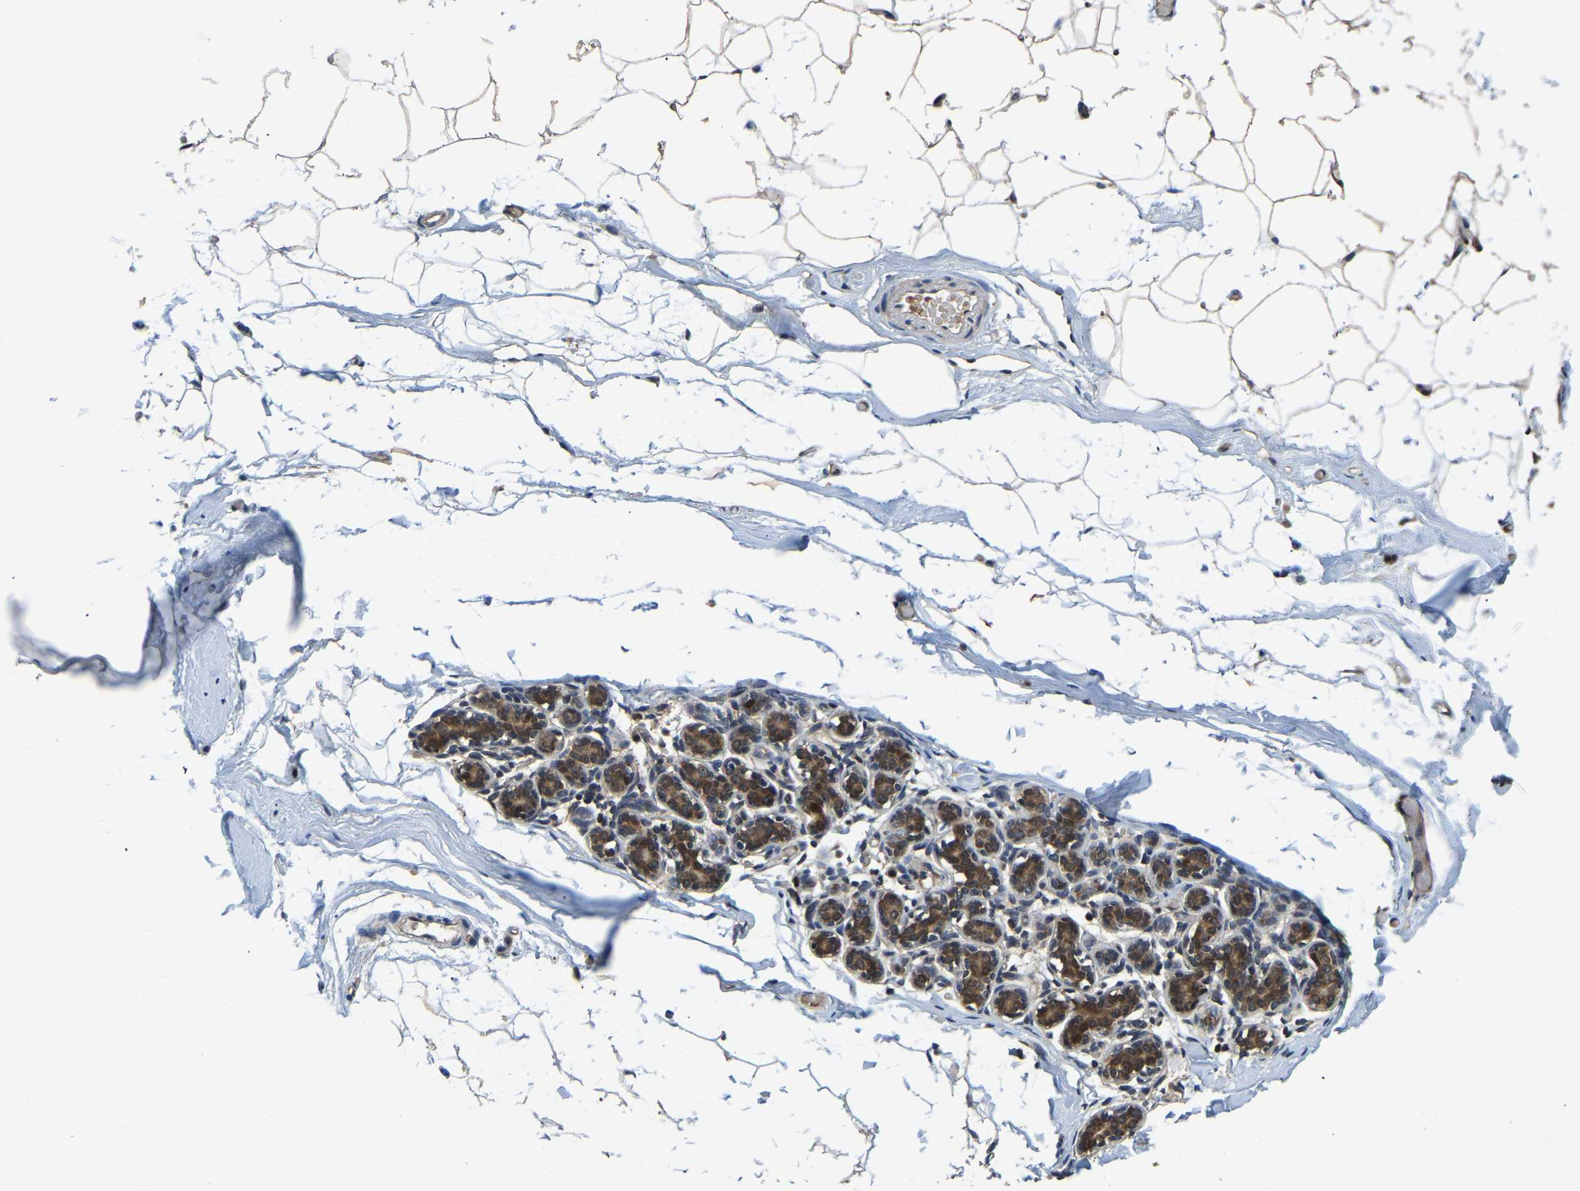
{"staining": {"intensity": "weak", "quantity": "25%-75%", "location": "cytoplasmic/membranous"}, "tissue": "adipose tissue", "cell_type": "Adipocytes", "image_type": "normal", "snomed": [{"axis": "morphology", "description": "Normal tissue, NOS"}, {"axis": "topography", "description": "Breast"}, {"axis": "topography", "description": "Soft tissue"}], "caption": "Normal adipose tissue exhibits weak cytoplasmic/membranous expression in approximately 25%-75% of adipocytes, visualized by immunohistochemistry.", "gene": "DFFA", "patient": {"sex": "female", "age": 75}}